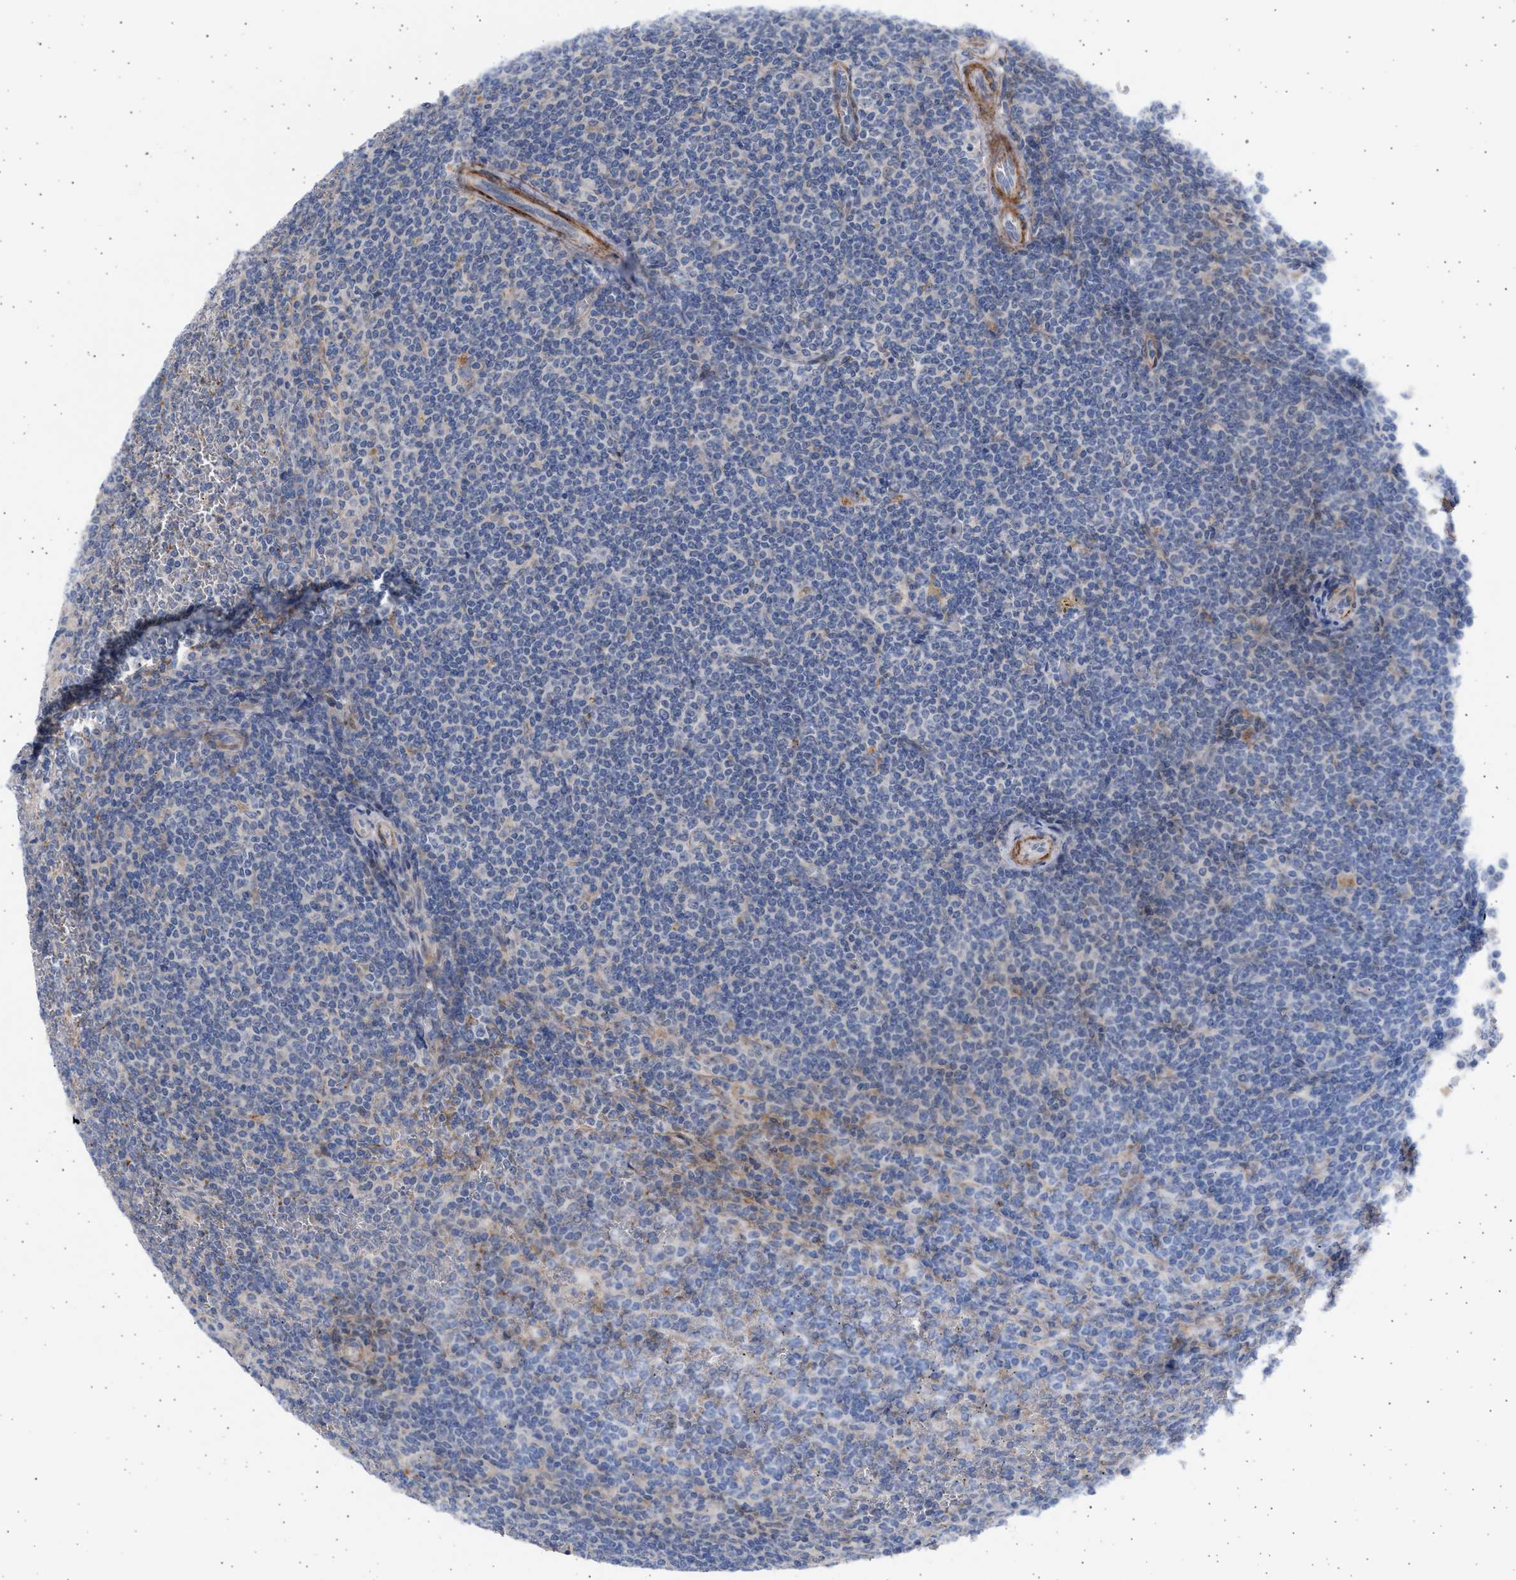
{"staining": {"intensity": "negative", "quantity": "none", "location": "none"}, "tissue": "lymphoma", "cell_type": "Tumor cells", "image_type": "cancer", "snomed": [{"axis": "morphology", "description": "Malignant lymphoma, non-Hodgkin's type, Low grade"}, {"axis": "topography", "description": "Spleen"}], "caption": "Lymphoma stained for a protein using immunohistochemistry (IHC) shows no expression tumor cells.", "gene": "NBR1", "patient": {"sex": "female", "age": 19}}